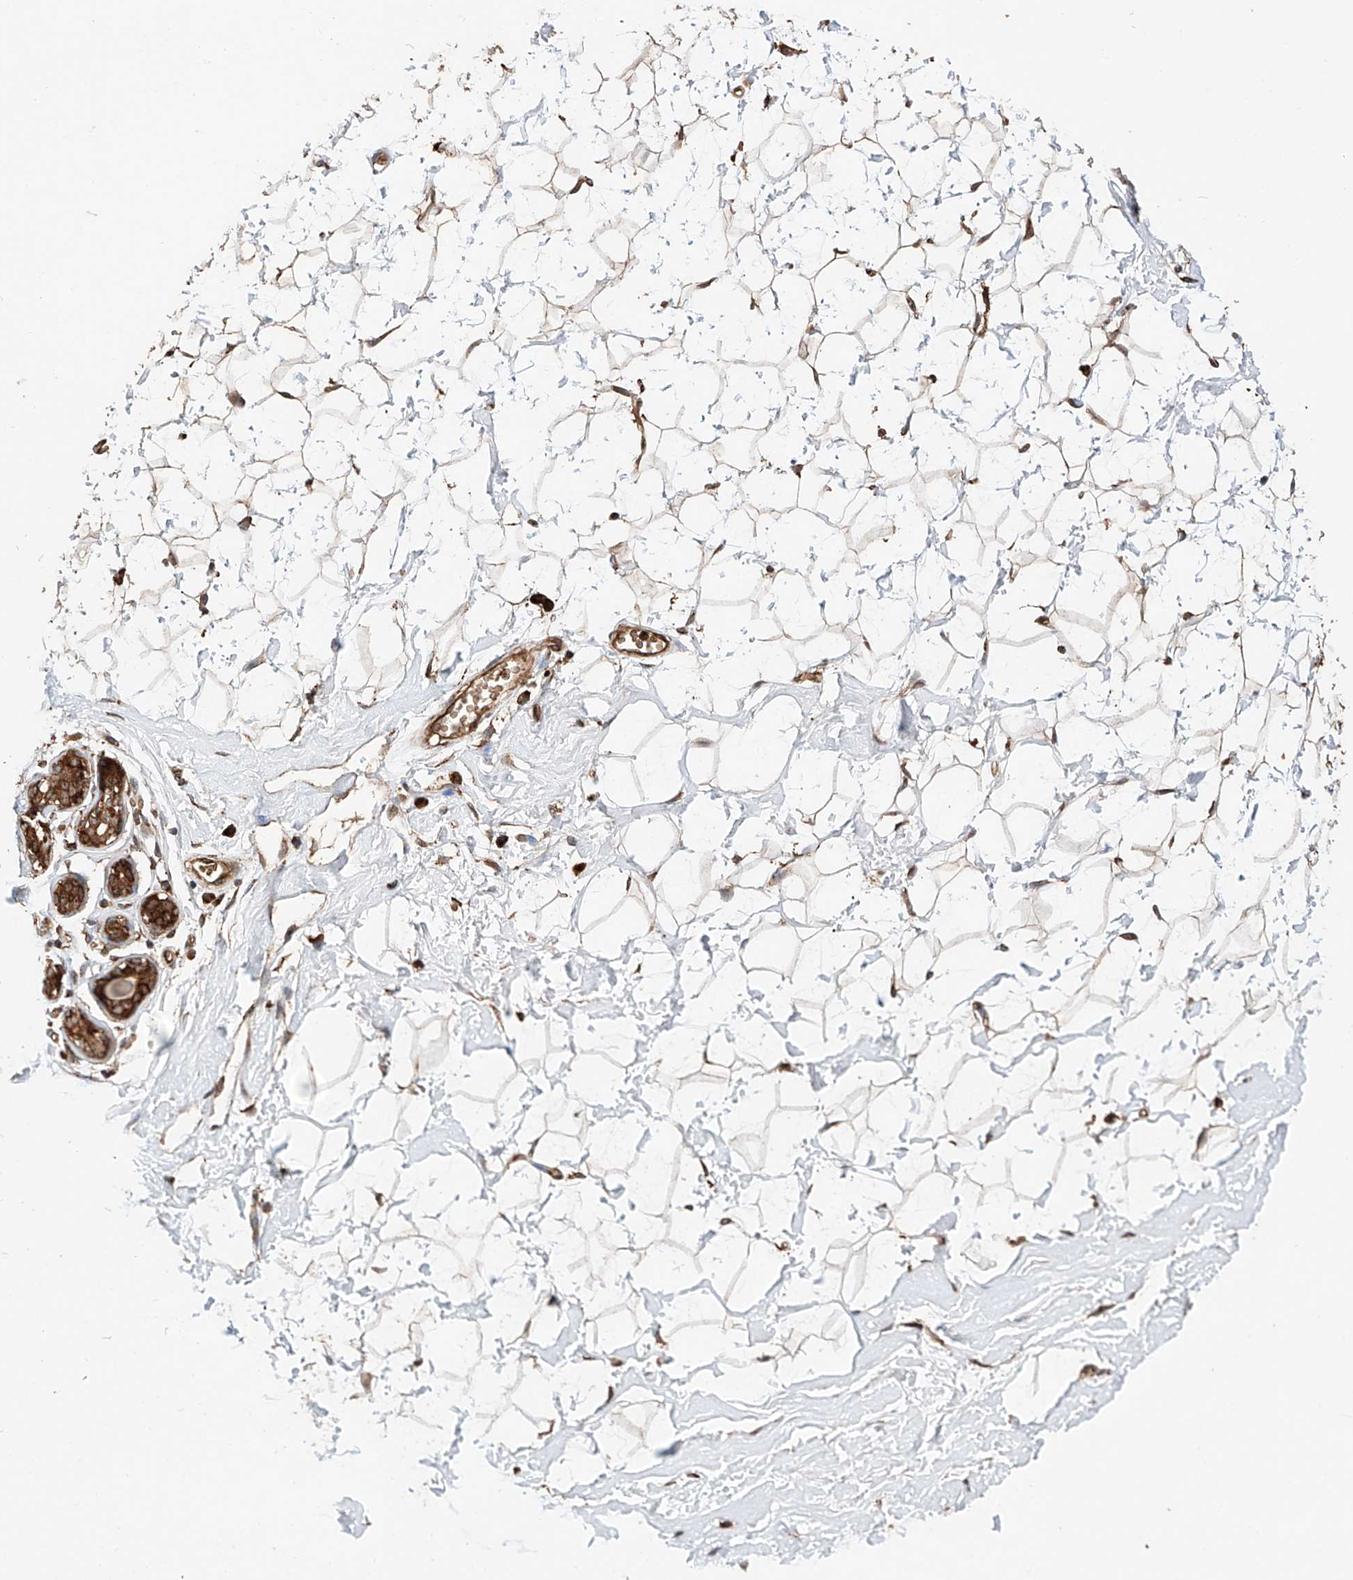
{"staining": {"intensity": "strong", "quantity": ">75%", "location": "cytoplasmic/membranous"}, "tissue": "breast", "cell_type": "Adipocytes", "image_type": "normal", "snomed": [{"axis": "morphology", "description": "Normal tissue, NOS"}, {"axis": "morphology", "description": "Adenoma, NOS"}, {"axis": "topography", "description": "Breast"}], "caption": "Immunohistochemical staining of normal breast exhibits strong cytoplasmic/membranous protein expression in approximately >75% of adipocytes.", "gene": "DNAH8", "patient": {"sex": "female", "age": 23}}